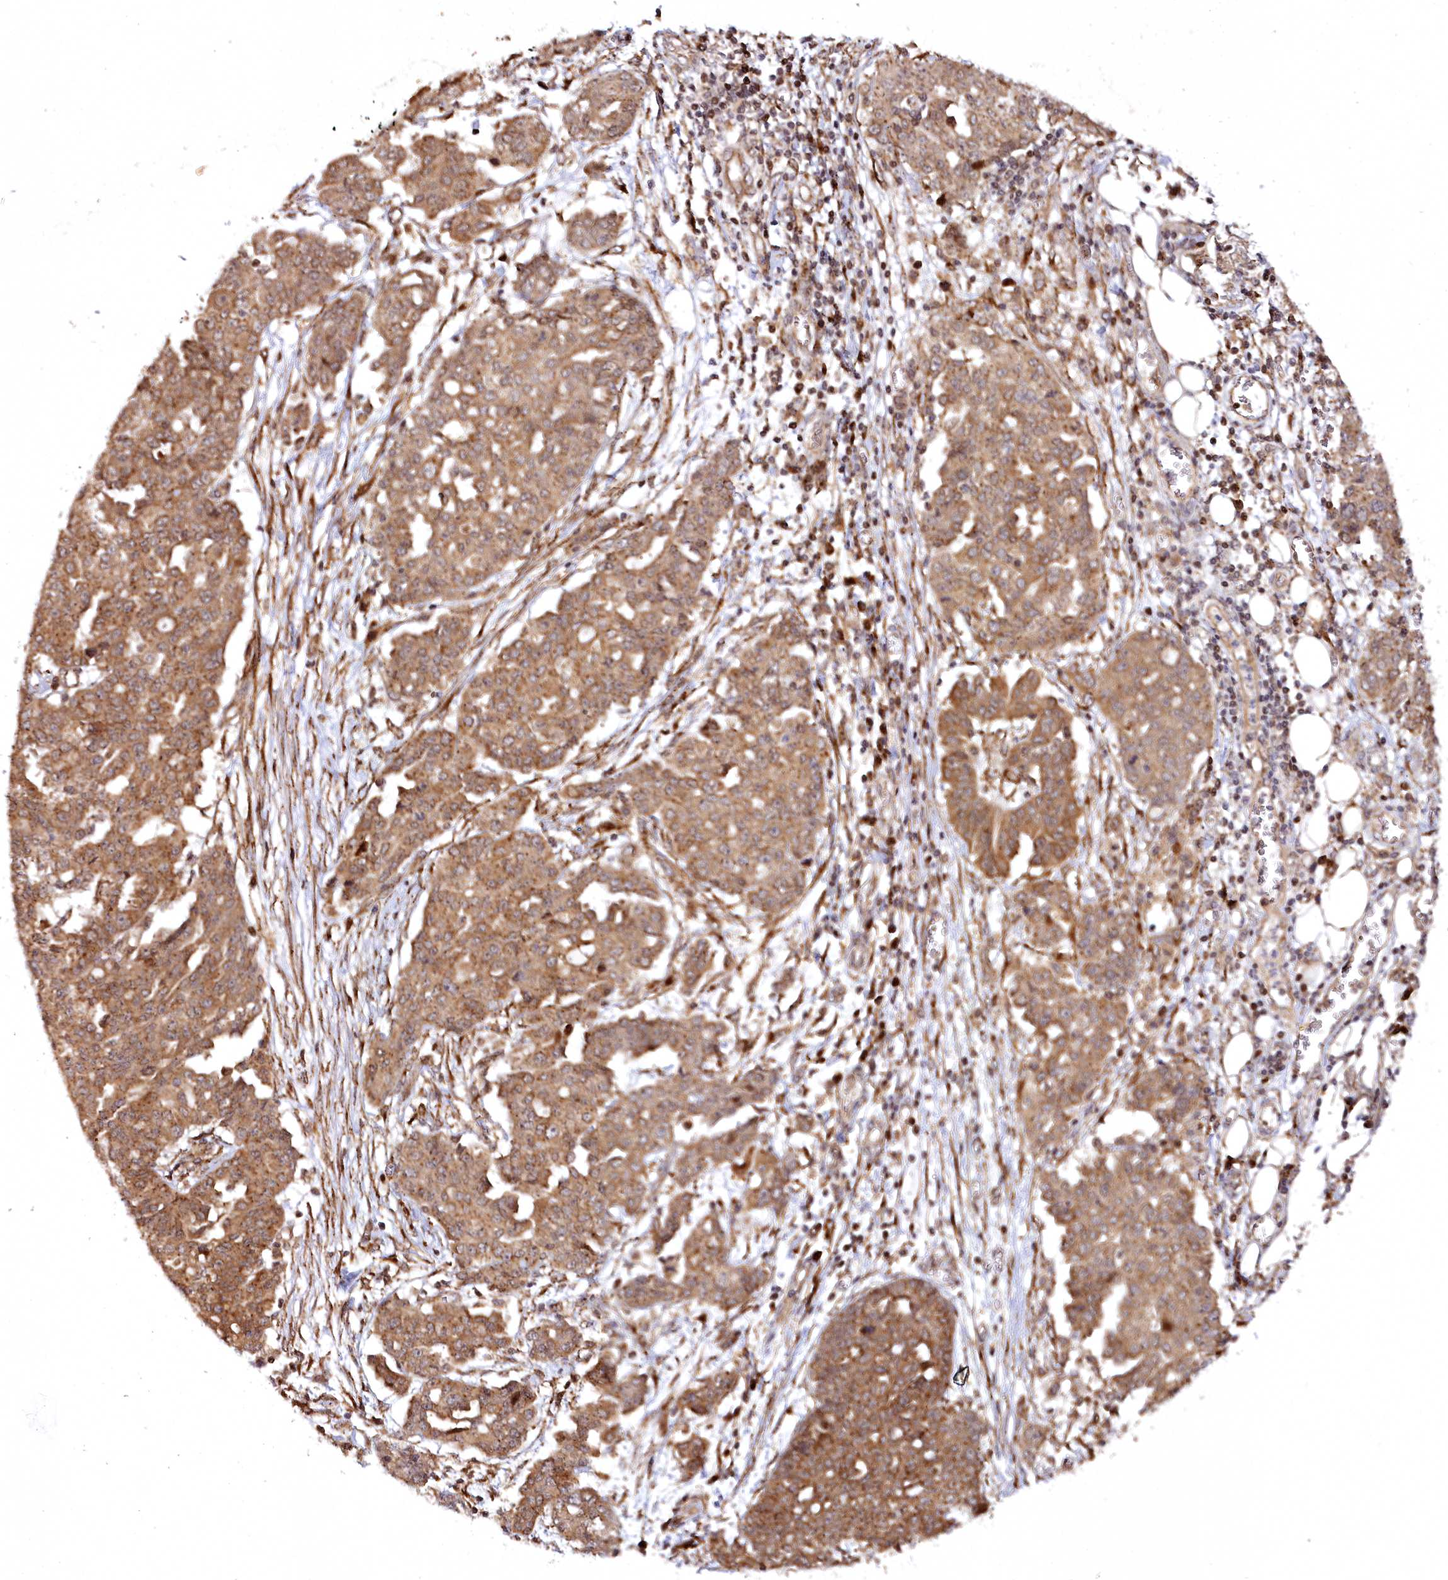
{"staining": {"intensity": "moderate", "quantity": ">75%", "location": "cytoplasmic/membranous"}, "tissue": "ovarian cancer", "cell_type": "Tumor cells", "image_type": "cancer", "snomed": [{"axis": "morphology", "description": "Cystadenocarcinoma, serous, NOS"}, {"axis": "topography", "description": "Soft tissue"}, {"axis": "topography", "description": "Ovary"}], "caption": "IHC of human serous cystadenocarcinoma (ovarian) displays medium levels of moderate cytoplasmic/membranous positivity in about >75% of tumor cells.", "gene": "COPG1", "patient": {"sex": "female", "age": 57}}